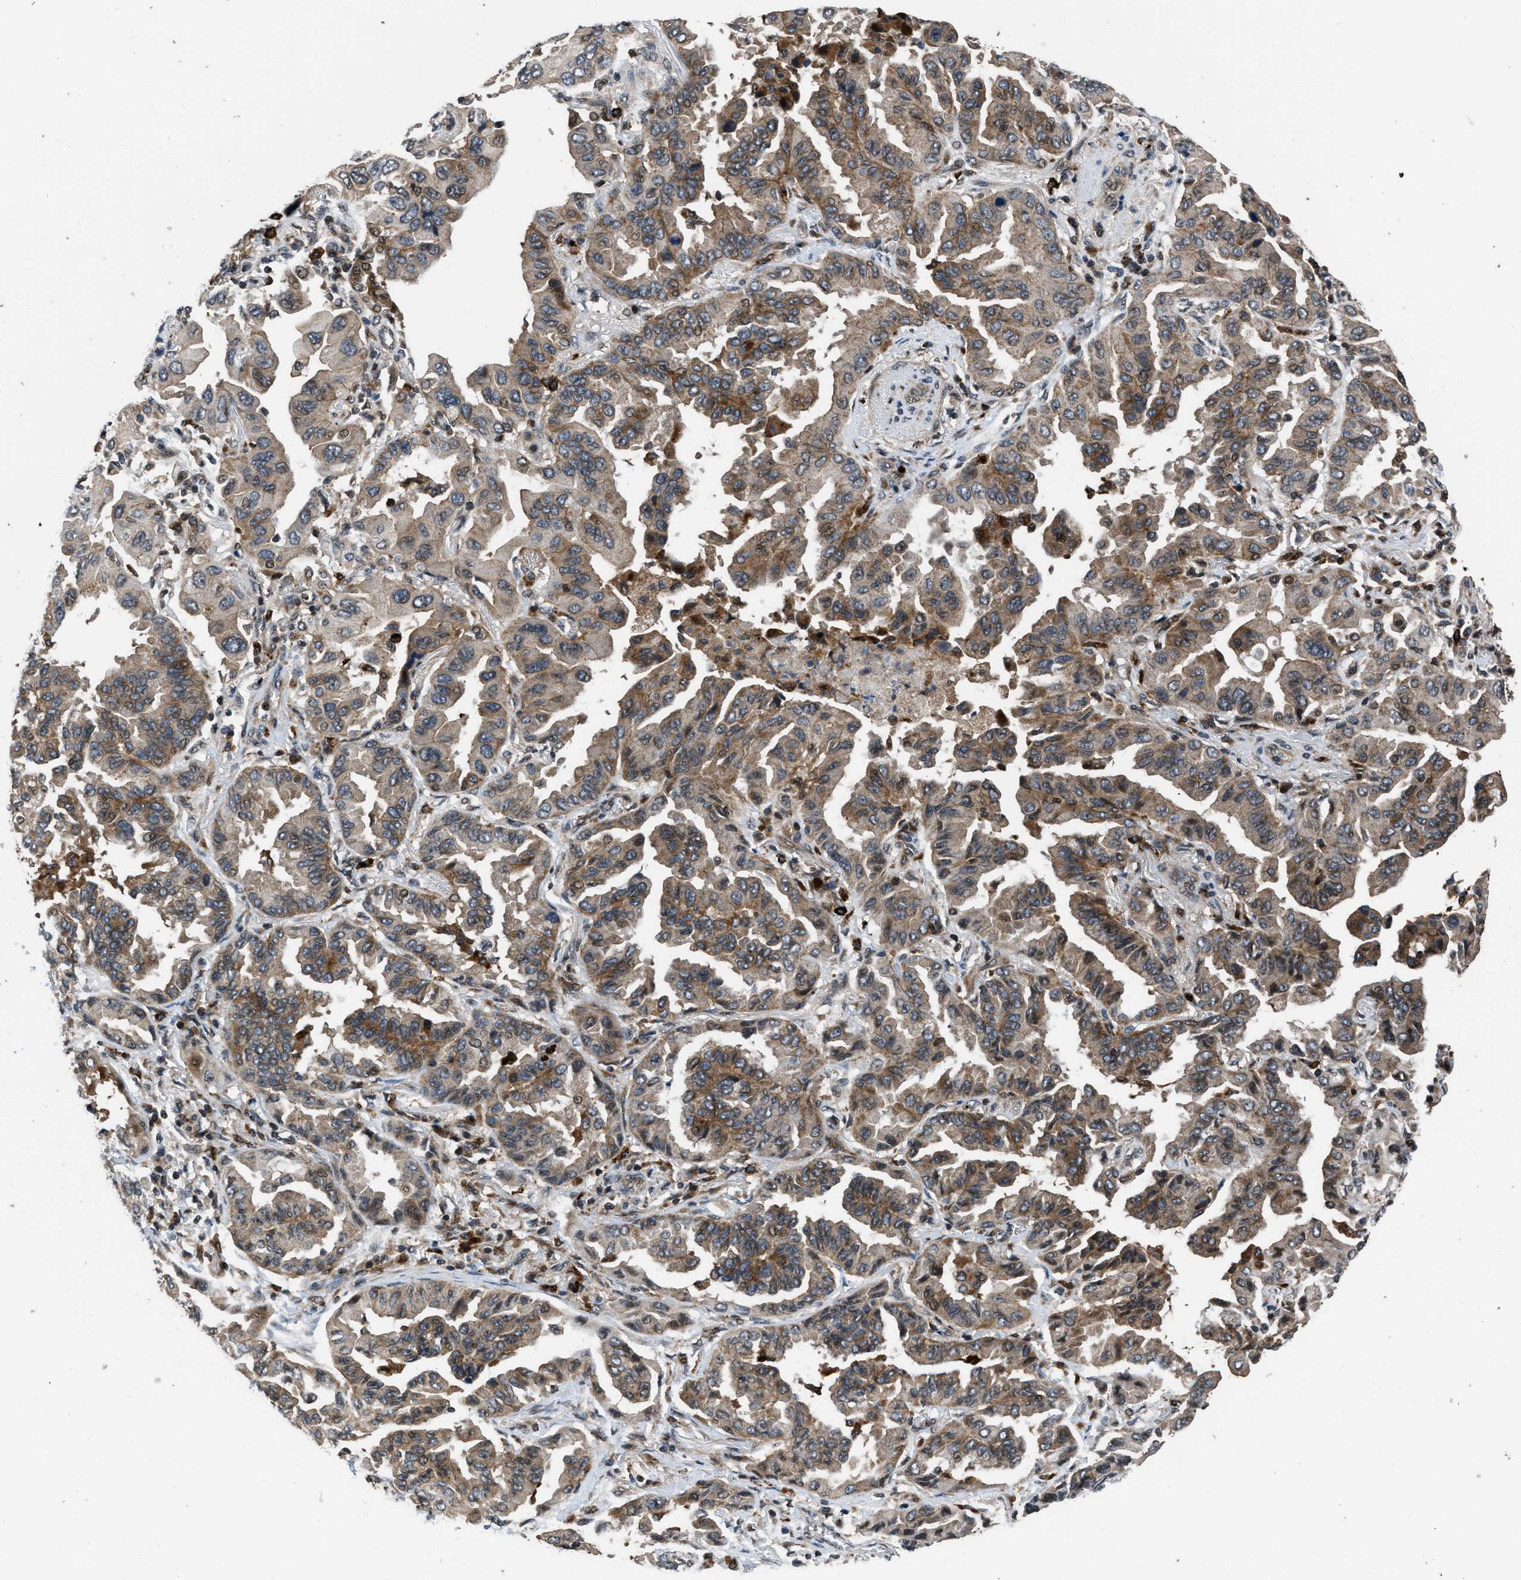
{"staining": {"intensity": "moderate", "quantity": ">75%", "location": "cytoplasmic/membranous"}, "tissue": "lung cancer", "cell_type": "Tumor cells", "image_type": "cancer", "snomed": [{"axis": "morphology", "description": "Adenocarcinoma, NOS"}, {"axis": "topography", "description": "Lung"}], "caption": "Immunohistochemical staining of human lung adenocarcinoma shows medium levels of moderate cytoplasmic/membranous protein staining in approximately >75% of tumor cells.", "gene": "CTBS", "patient": {"sex": "female", "age": 65}}